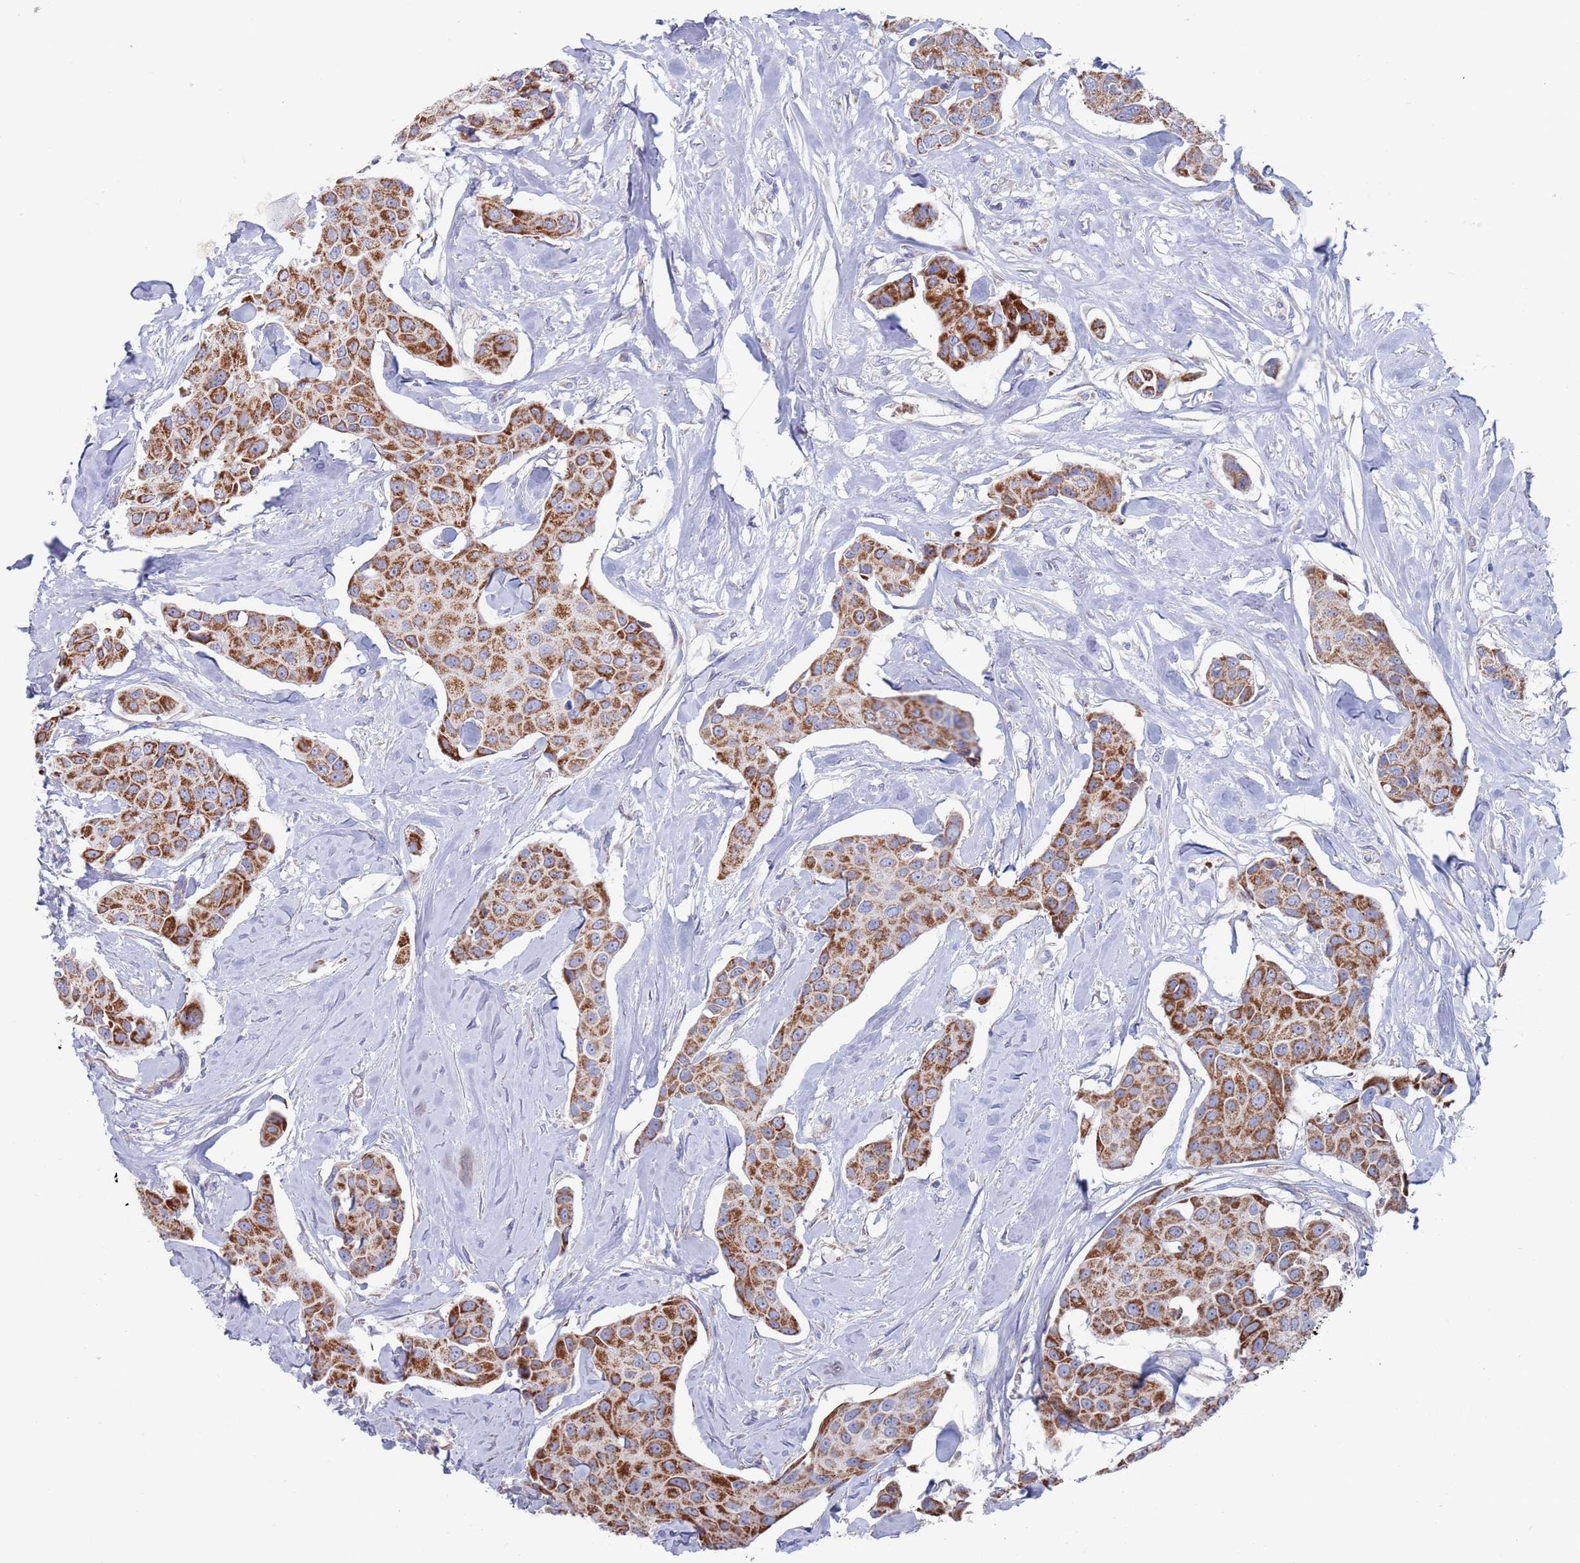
{"staining": {"intensity": "strong", "quantity": ">75%", "location": "cytoplasmic/membranous"}, "tissue": "breast cancer", "cell_type": "Tumor cells", "image_type": "cancer", "snomed": [{"axis": "morphology", "description": "Duct carcinoma"}, {"axis": "topography", "description": "Breast"}, {"axis": "topography", "description": "Lymph node"}], "caption": "A photomicrograph of invasive ductal carcinoma (breast) stained for a protein exhibits strong cytoplasmic/membranous brown staining in tumor cells.", "gene": "MRPL22", "patient": {"sex": "female", "age": 80}}